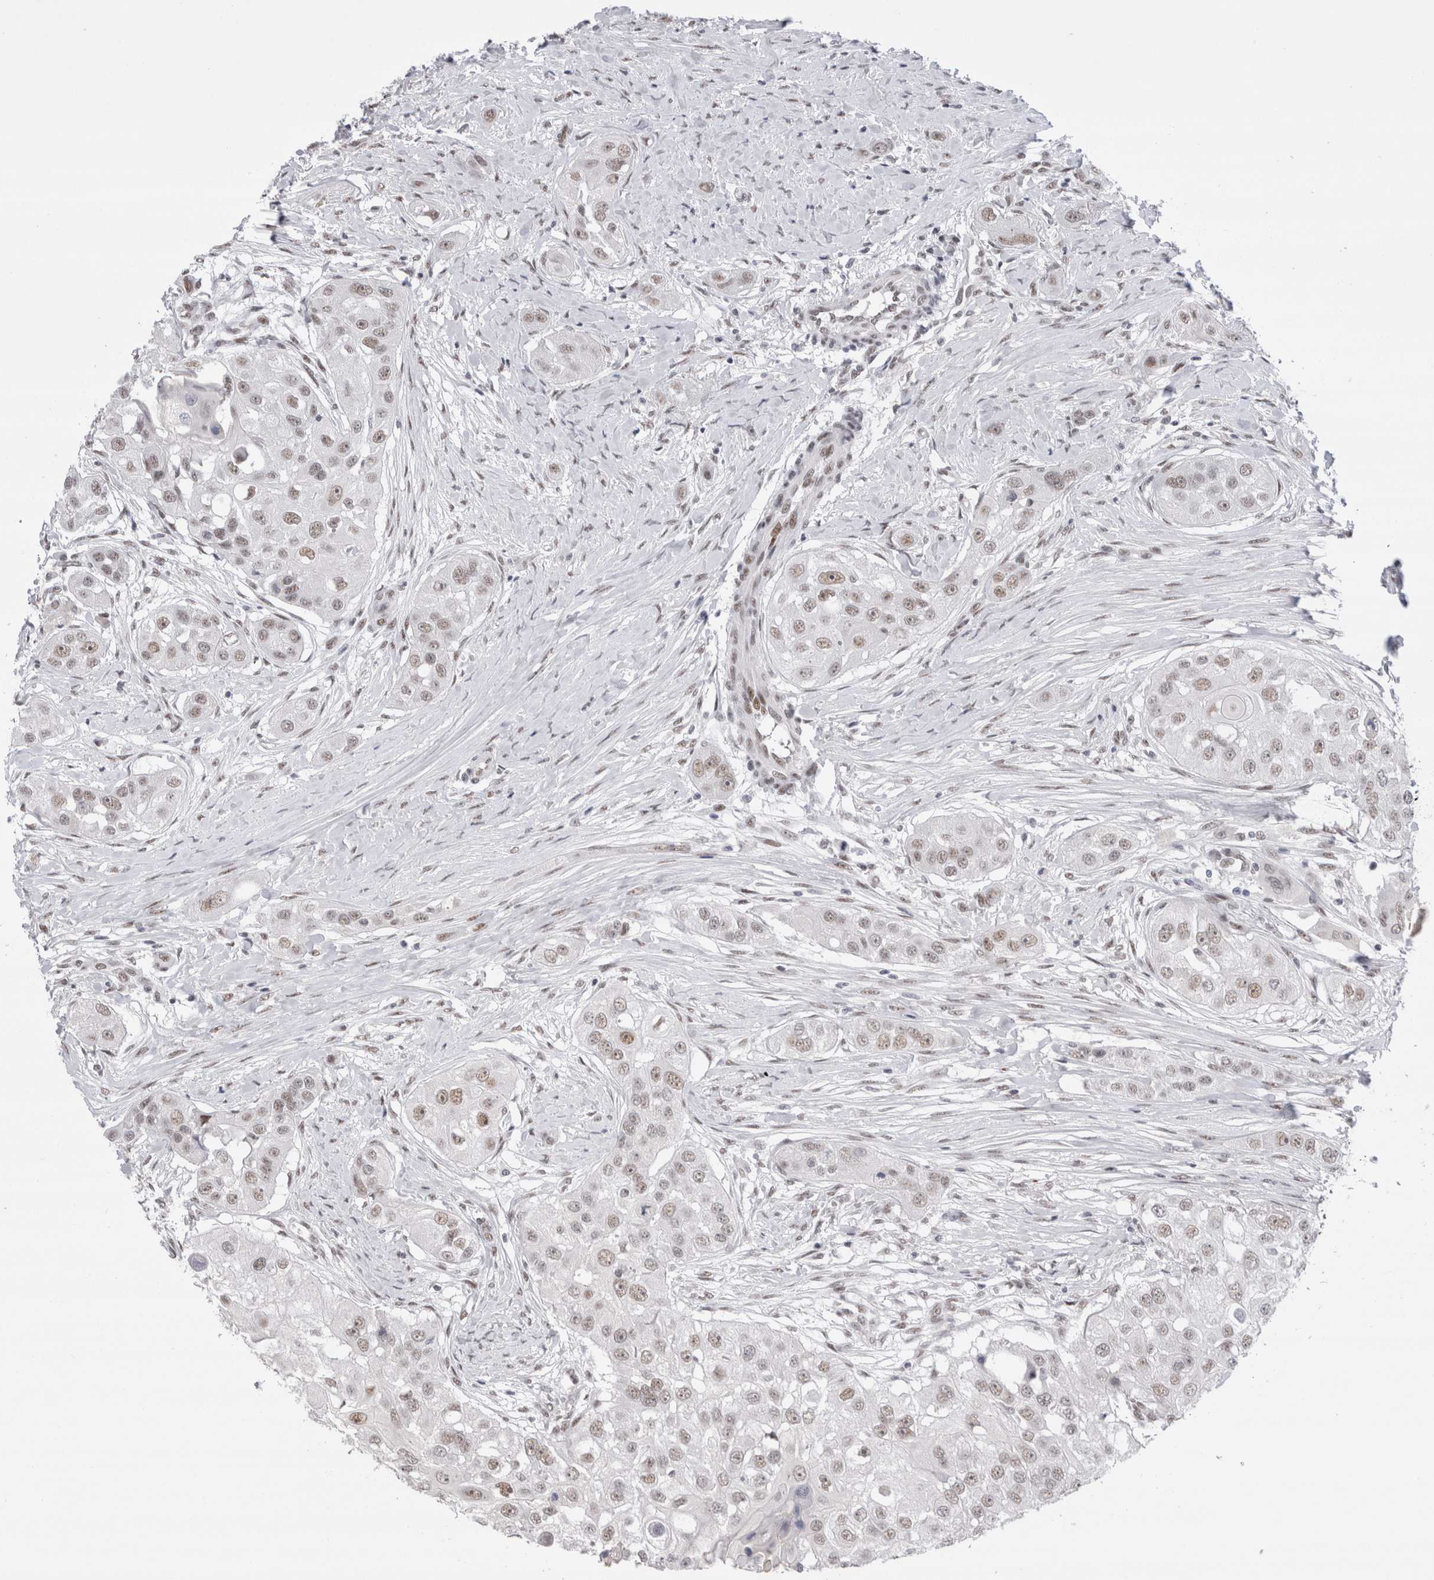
{"staining": {"intensity": "weak", "quantity": ">75%", "location": "nuclear"}, "tissue": "head and neck cancer", "cell_type": "Tumor cells", "image_type": "cancer", "snomed": [{"axis": "morphology", "description": "Normal tissue, NOS"}, {"axis": "morphology", "description": "Squamous cell carcinoma, NOS"}, {"axis": "topography", "description": "Skeletal muscle"}, {"axis": "topography", "description": "Head-Neck"}], "caption": "Immunohistochemical staining of human head and neck squamous cell carcinoma demonstrates low levels of weak nuclear expression in about >75% of tumor cells.", "gene": "RBM6", "patient": {"sex": "male", "age": 51}}